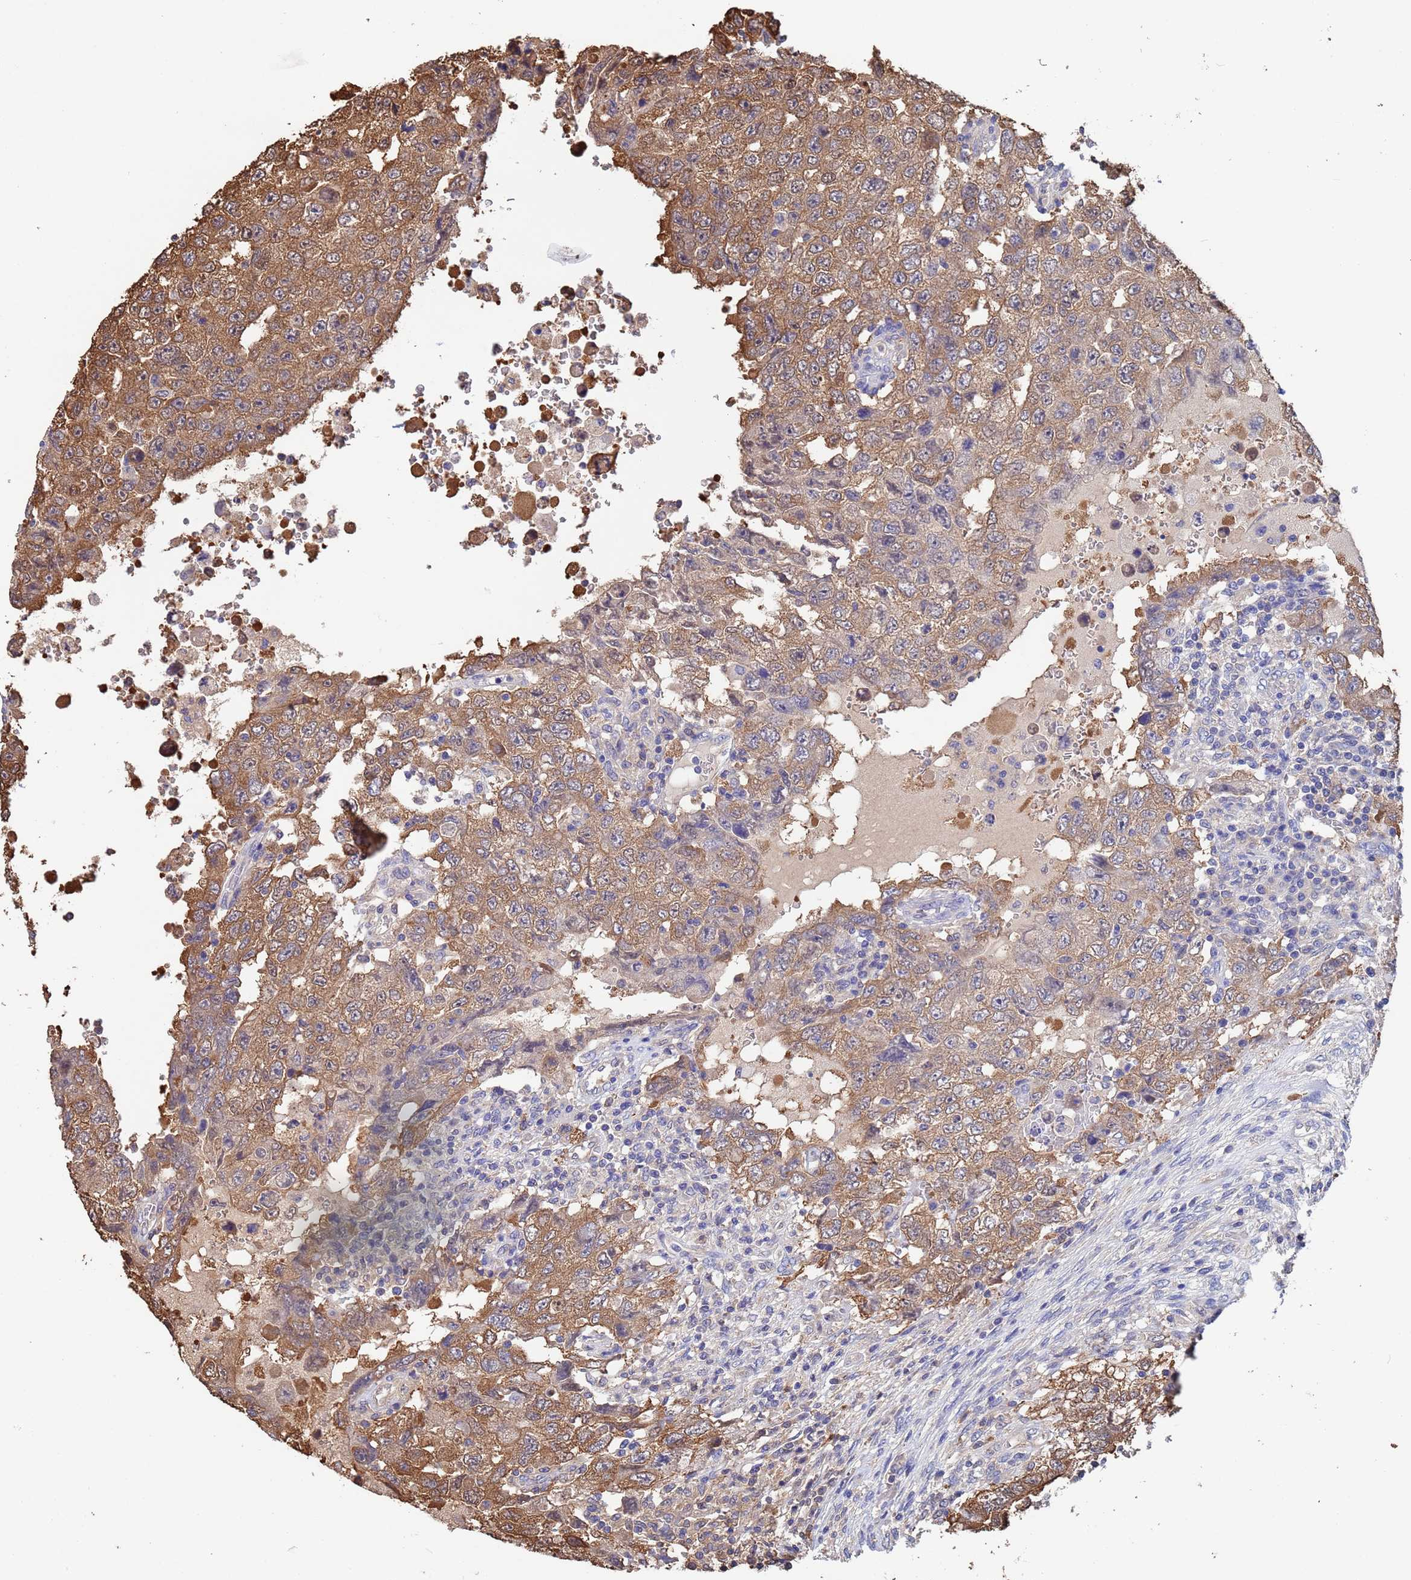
{"staining": {"intensity": "moderate", "quantity": ">75%", "location": "cytoplasmic/membranous"}, "tissue": "testis cancer", "cell_type": "Tumor cells", "image_type": "cancer", "snomed": [{"axis": "morphology", "description": "Carcinoma, Embryonal, NOS"}, {"axis": "topography", "description": "Testis"}], "caption": "Brown immunohistochemical staining in human testis embryonal carcinoma reveals moderate cytoplasmic/membranous staining in about >75% of tumor cells.", "gene": "FAM25A", "patient": {"sex": "male", "age": 26}}